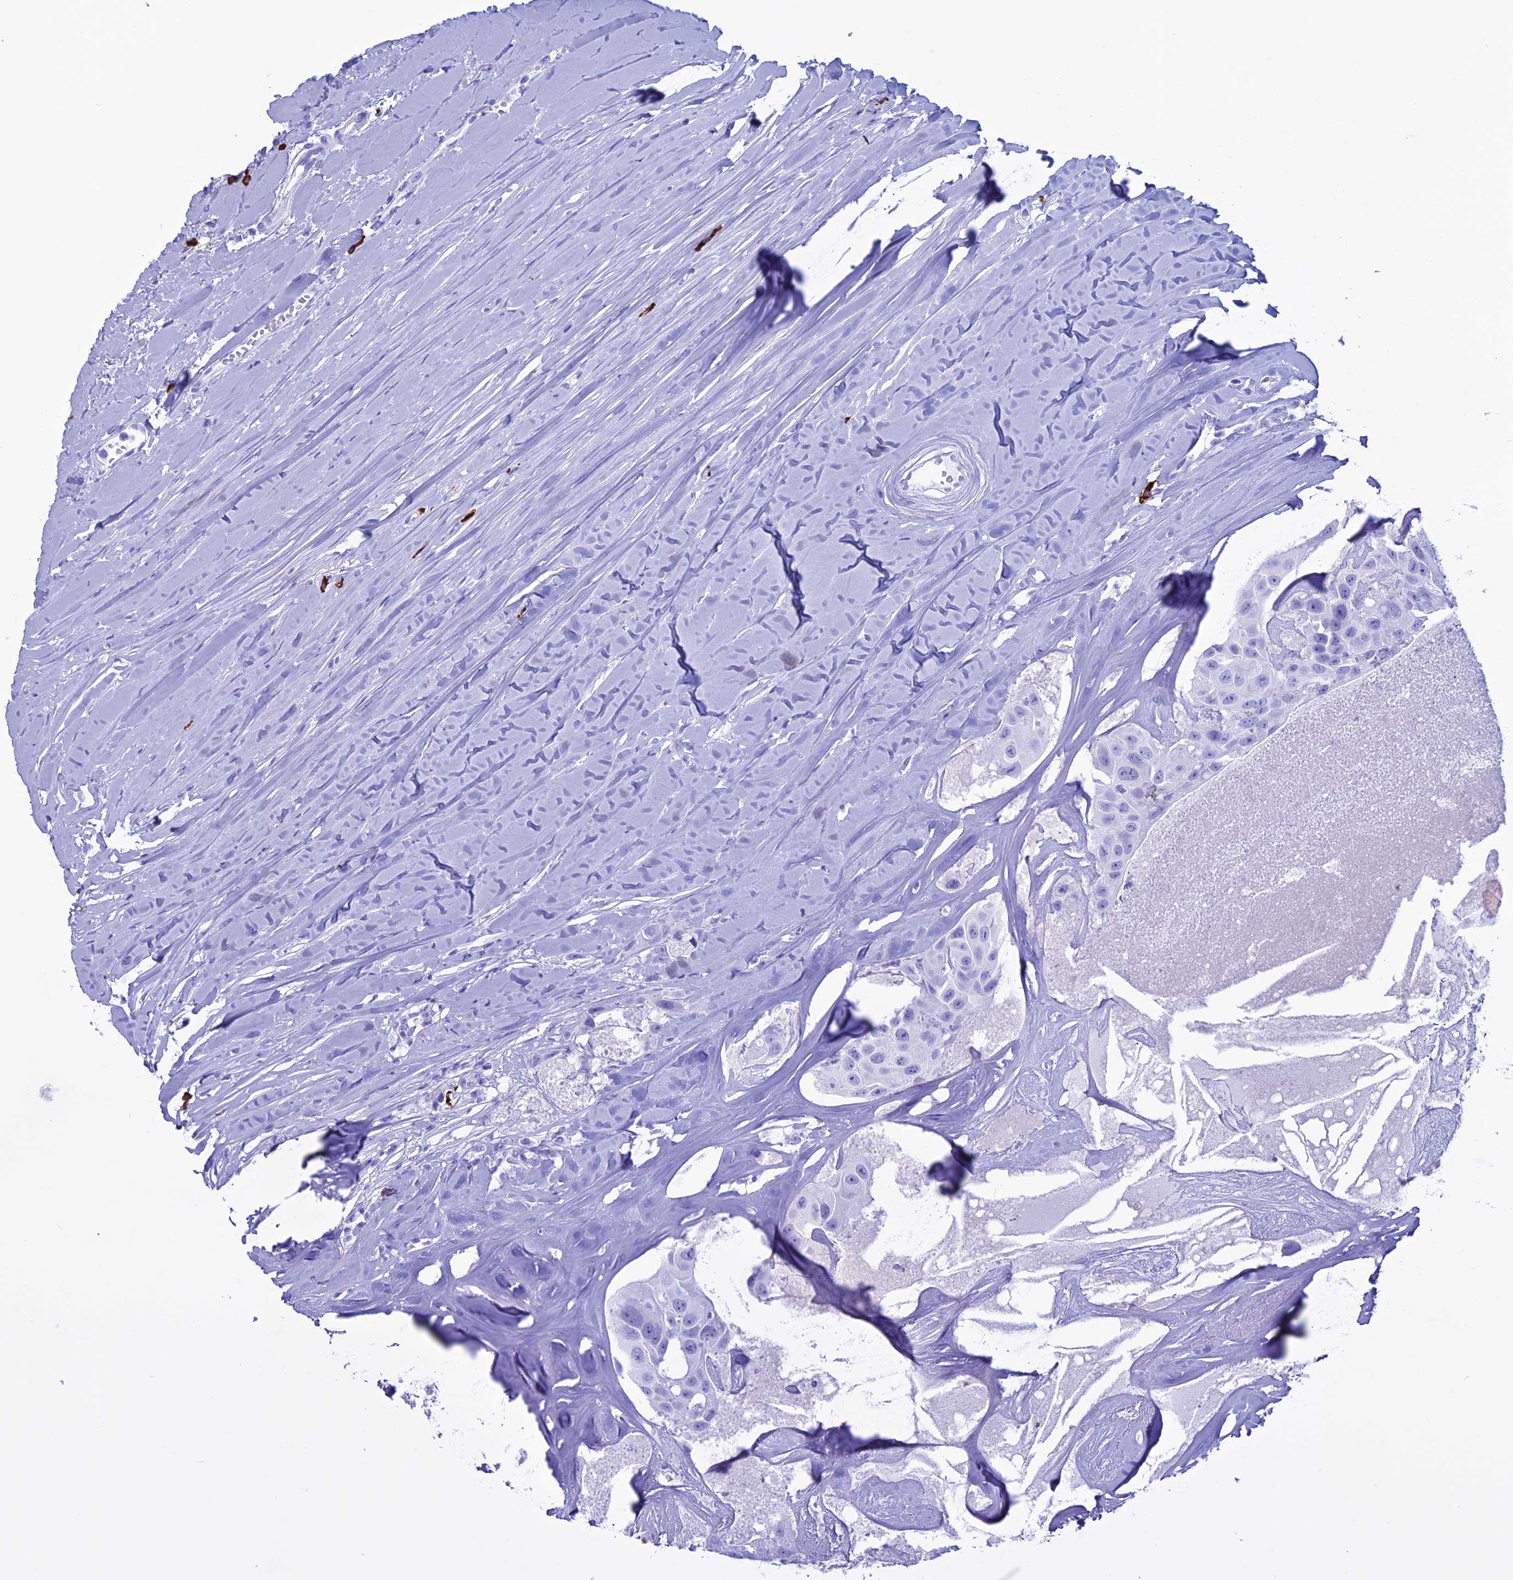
{"staining": {"intensity": "negative", "quantity": "none", "location": "none"}, "tissue": "head and neck cancer", "cell_type": "Tumor cells", "image_type": "cancer", "snomed": [{"axis": "morphology", "description": "Adenocarcinoma, NOS"}, {"axis": "morphology", "description": "Adenocarcinoma, metastatic, NOS"}, {"axis": "topography", "description": "Head-Neck"}], "caption": "This is an immunohistochemistry photomicrograph of head and neck cancer (metastatic adenocarcinoma). There is no staining in tumor cells.", "gene": "MZB1", "patient": {"sex": "male", "age": 75}}